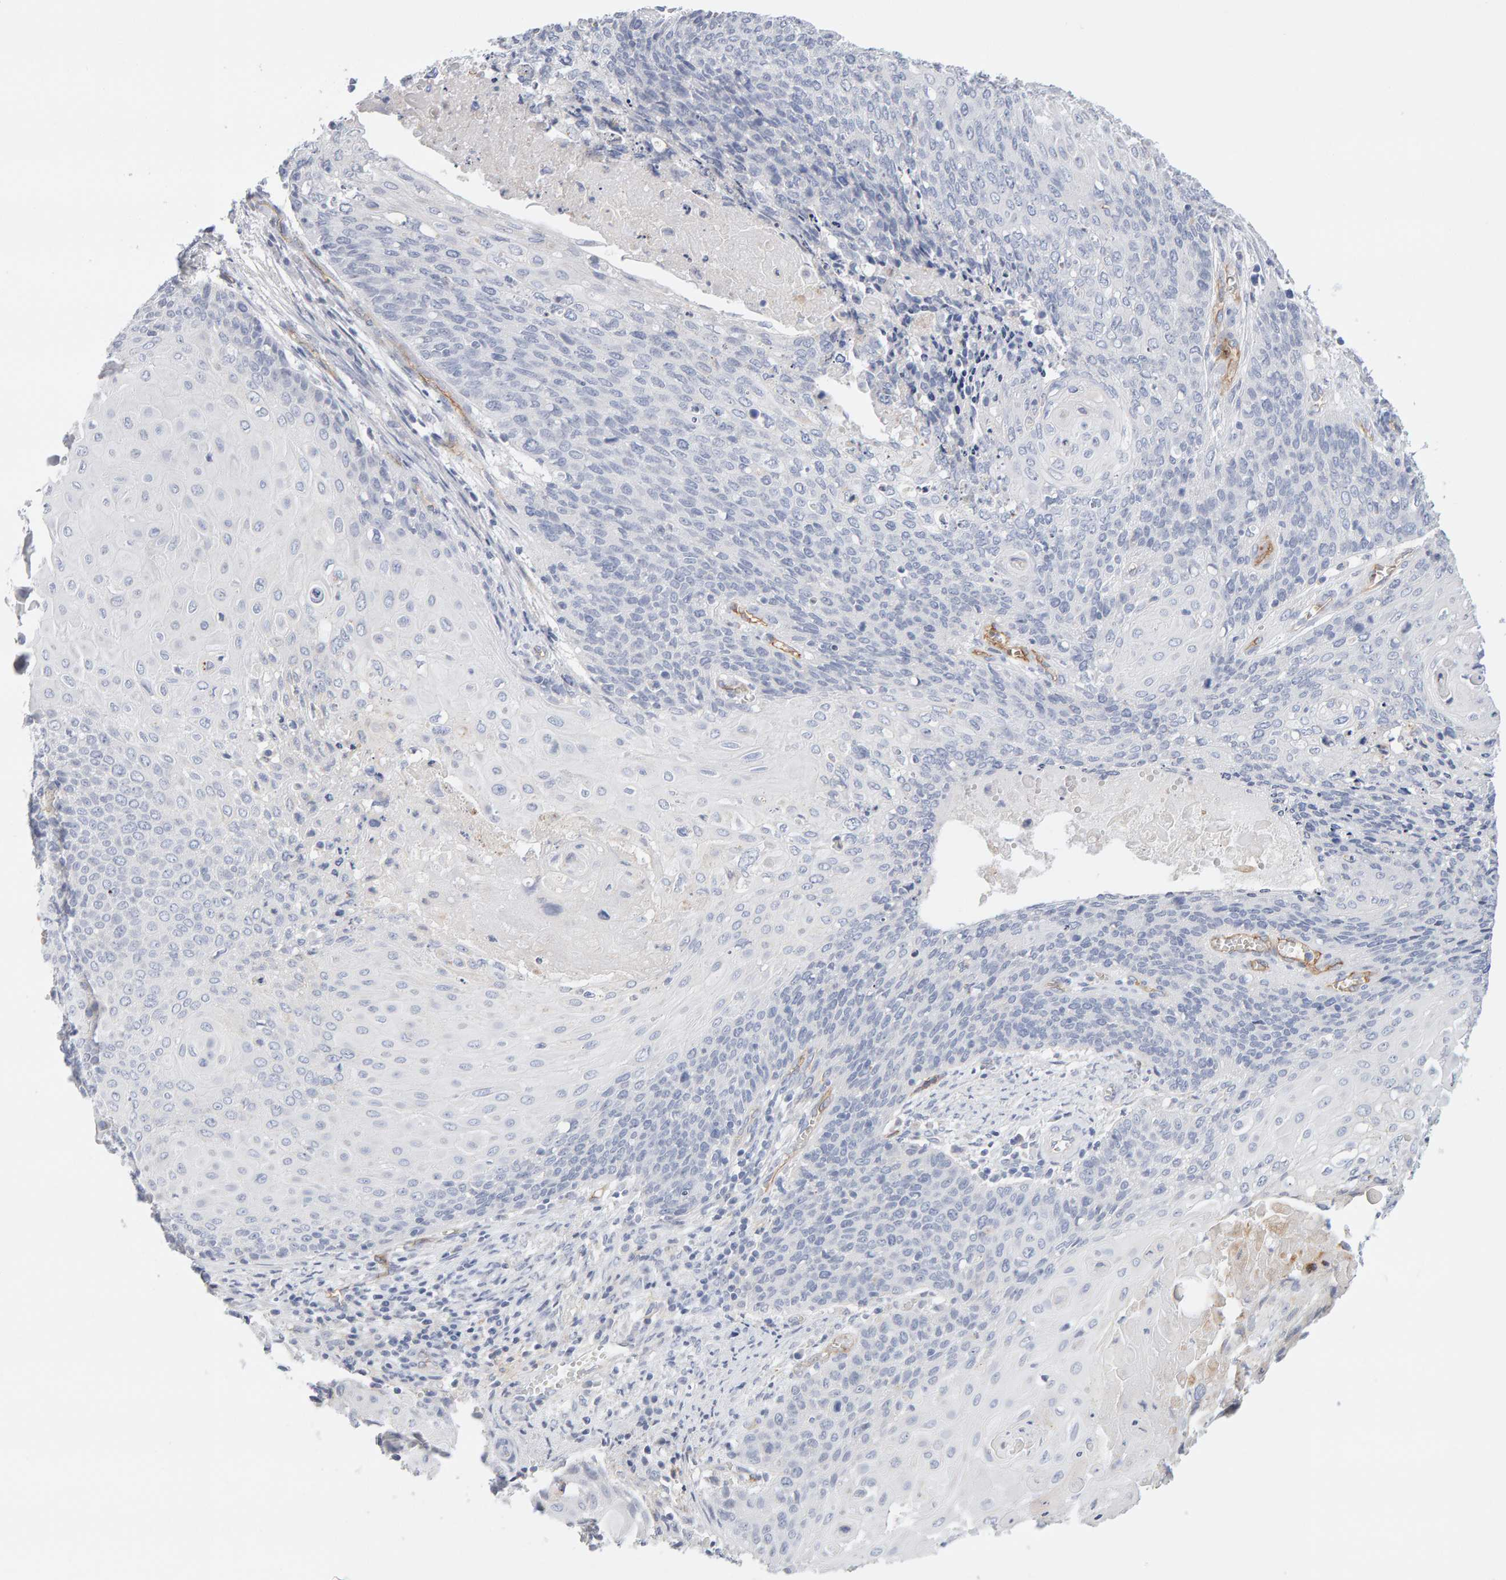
{"staining": {"intensity": "negative", "quantity": "none", "location": "none"}, "tissue": "cervical cancer", "cell_type": "Tumor cells", "image_type": "cancer", "snomed": [{"axis": "morphology", "description": "Squamous cell carcinoma, NOS"}, {"axis": "topography", "description": "Cervix"}], "caption": "Protein analysis of squamous cell carcinoma (cervical) demonstrates no significant positivity in tumor cells.", "gene": "METRNL", "patient": {"sex": "female", "age": 39}}